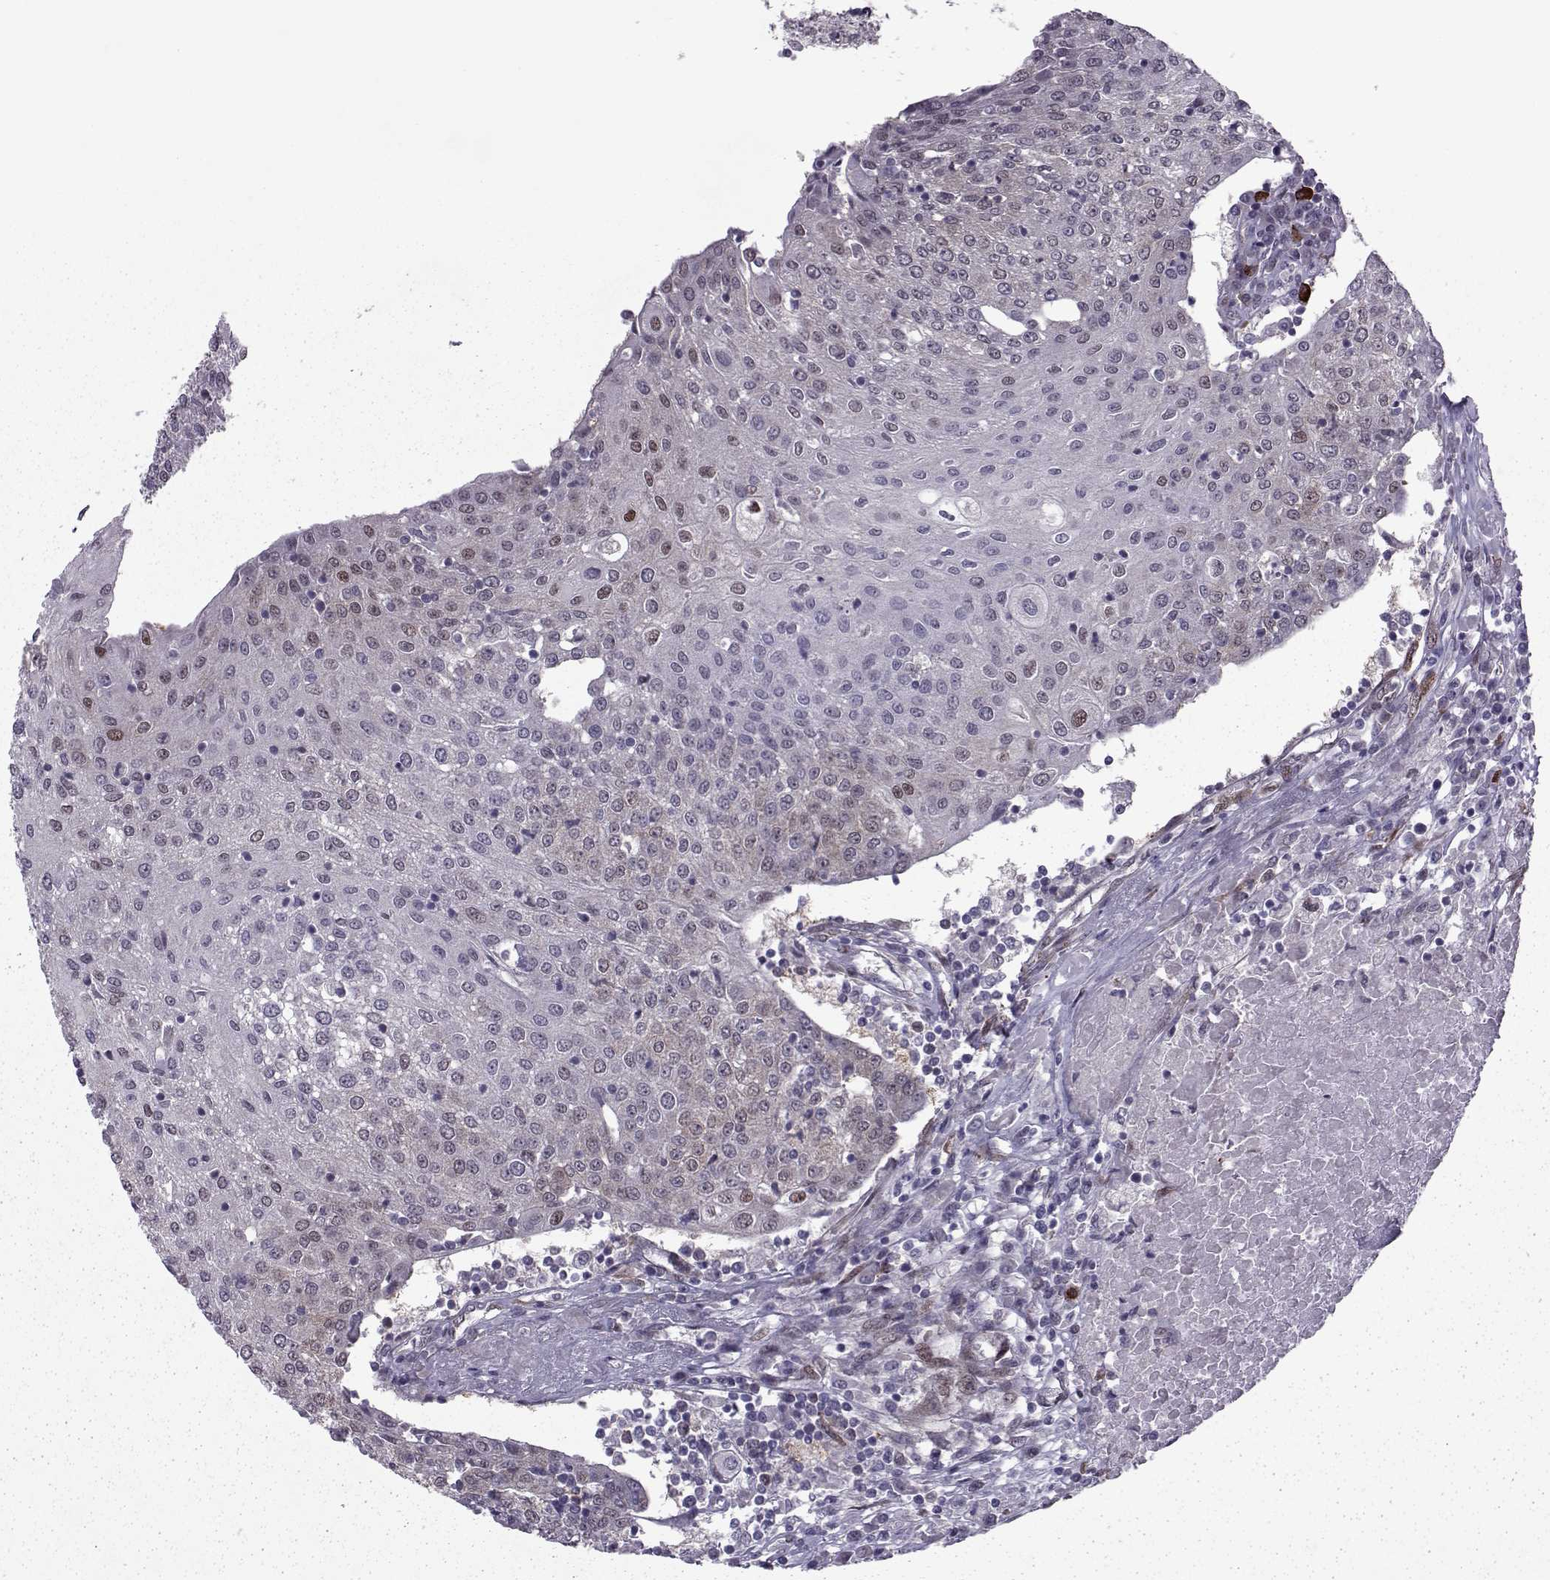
{"staining": {"intensity": "weak", "quantity": "<25%", "location": "nuclear"}, "tissue": "urothelial cancer", "cell_type": "Tumor cells", "image_type": "cancer", "snomed": [{"axis": "morphology", "description": "Urothelial carcinoma, High grade"}, {"axis": "topography", "description": "Urinary bladder"}], "caption": "Tumor cells show no significant protein expression in urothelial cancer.", "gene": "CDK4", "patient": {"sex": "female", "age": 85}}